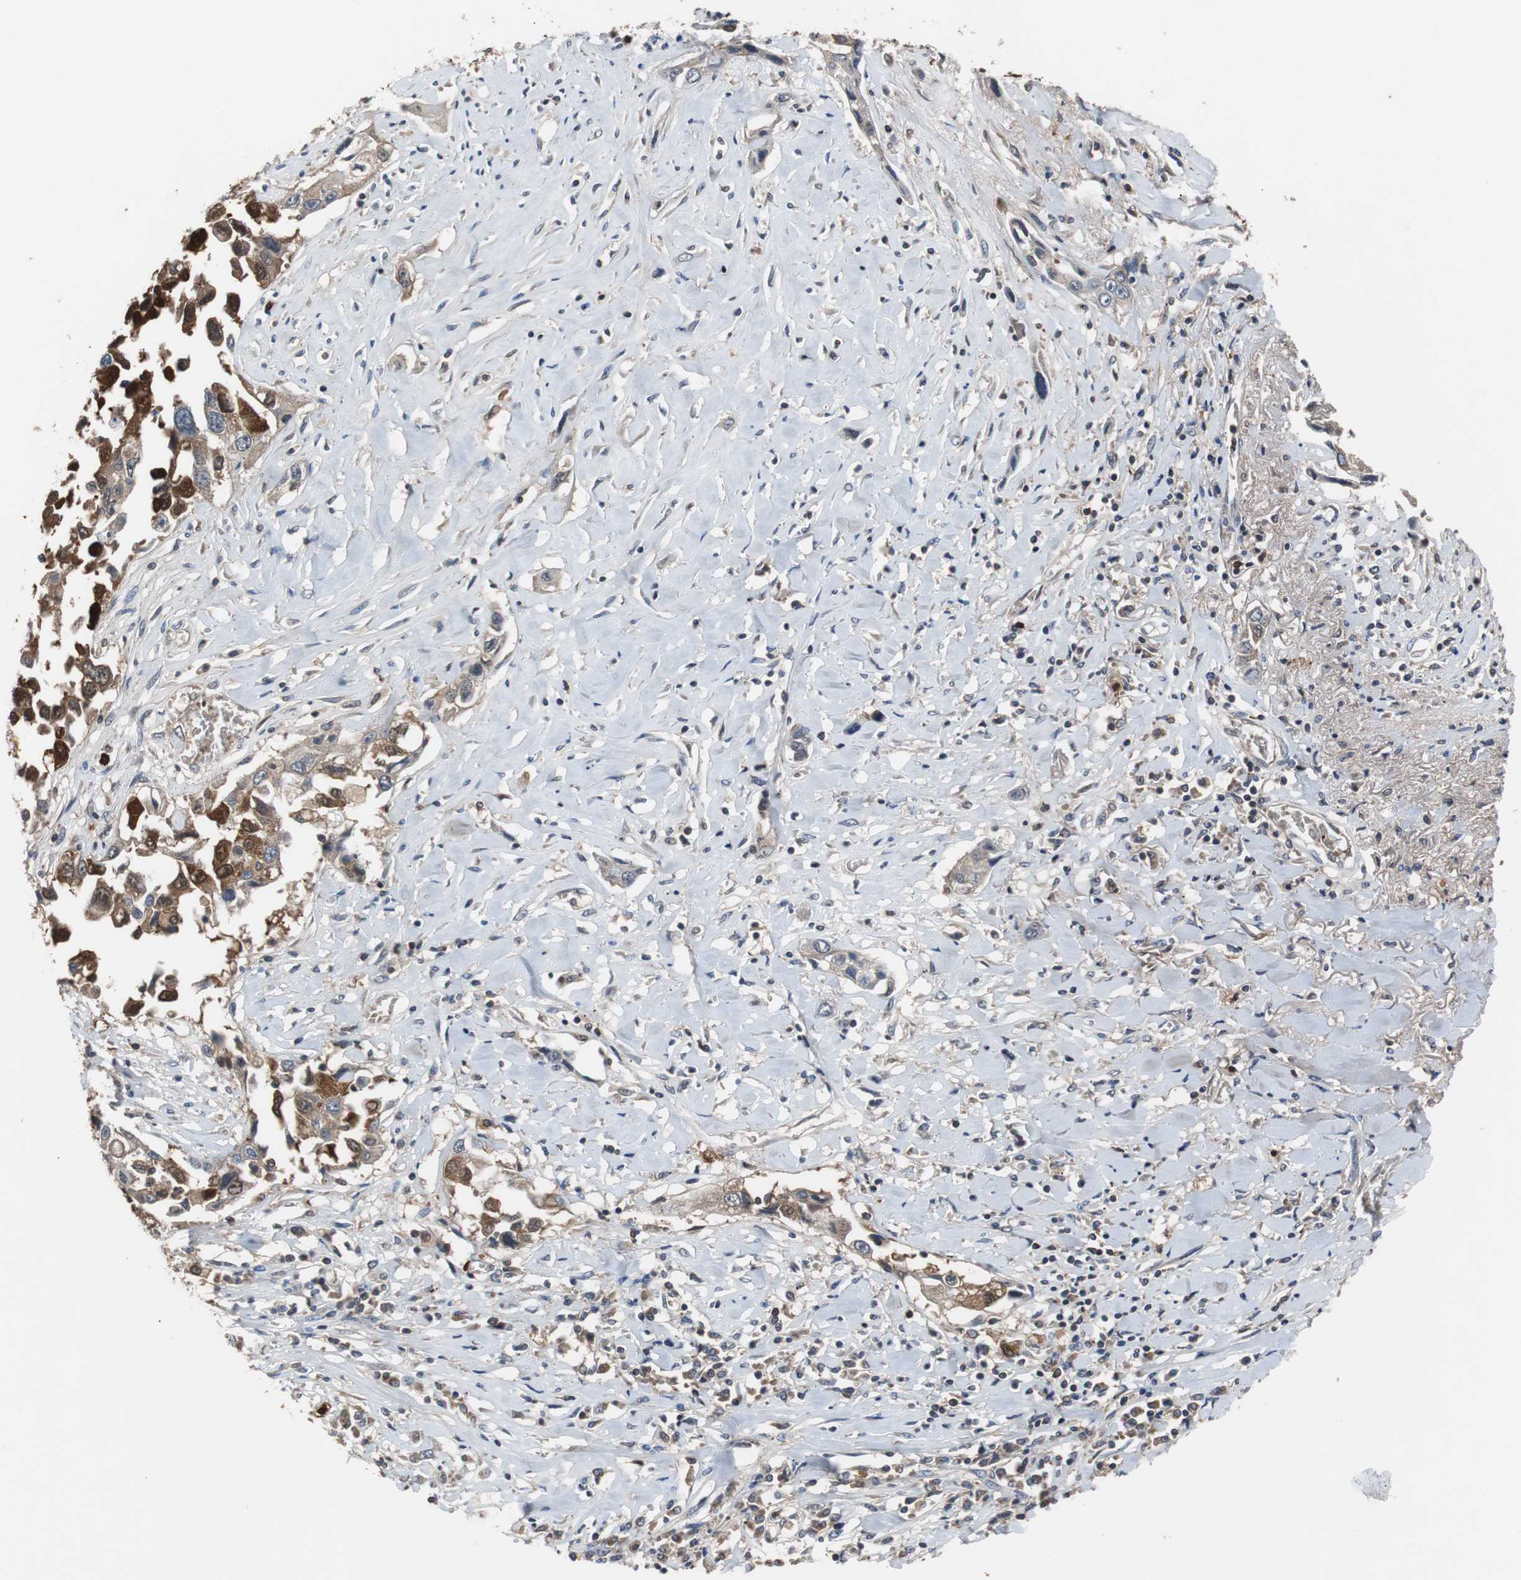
{"staining": {"intensity": "weak", "quantity": ">75%", "location": "cytoplasmic/membranous"}, "tissue": "lung cancer", "cell_type": "Tumor cells", "image_type": "cancer", "snomed": [{"axis": "morphology", "description": "Squamous cell carcinoma, NOS"}, {"axis": "topography", "description": "Lung"}], "caption": "There is low levels of weak cytoplasmic/membranous staining in tumor cells of lung squamous cell carcinoma, as demonstrated by immunohistochemical staining (brown color).", "gene": "CALB2", "patient": {"sex": "male", "age": 71}}